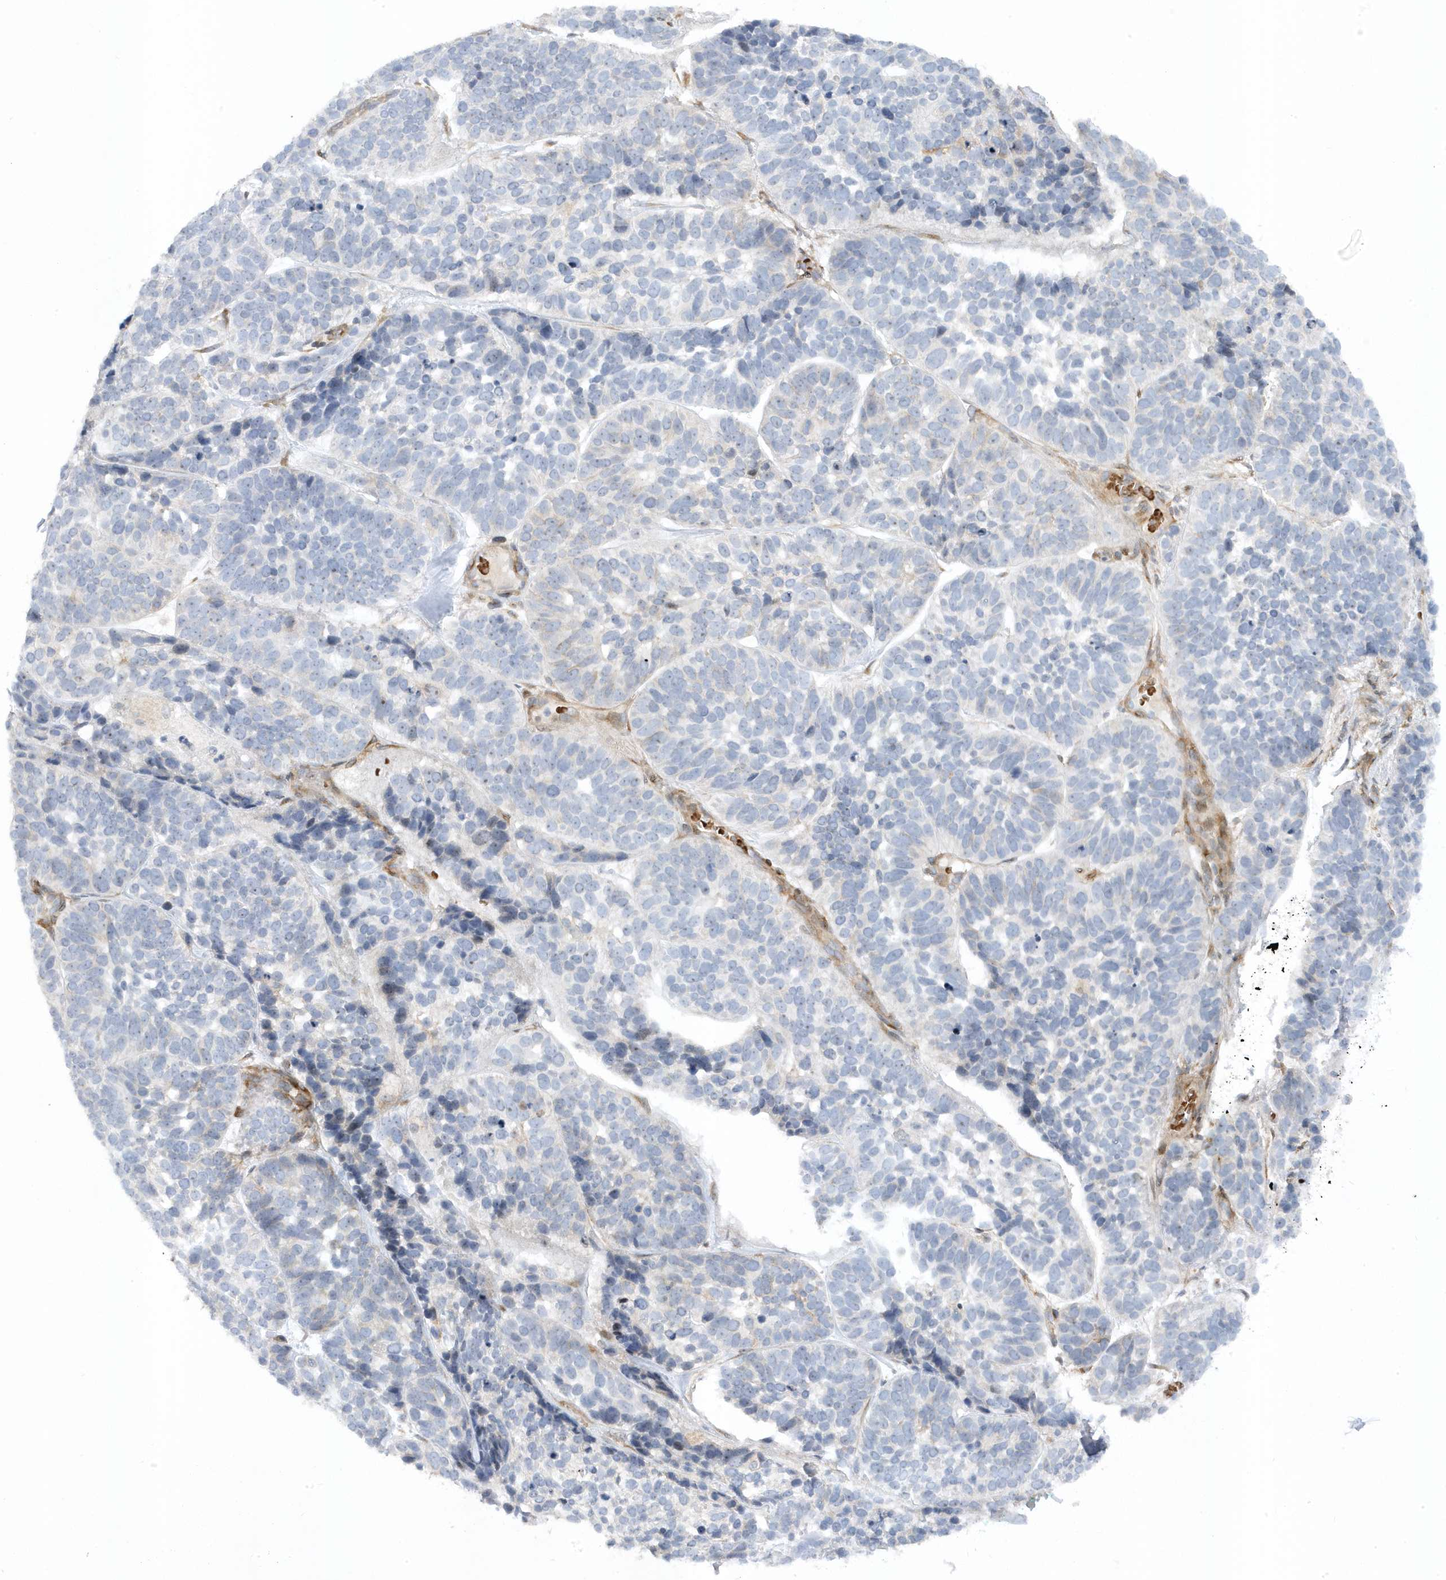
{"staining": {"intensity": "negative", "quantity": "none", "location": "none"}, "tissue": "skin cancer", "cell_type": "Tumor cells", "image_type": "cancer", "snomed": [{"axis": "morphology", "description": "Basal cell carcinoma"}, {"axis": "topography", "description": "Skin"}], "caption": "There is no significant positivity in tumor cells of skin cancer.", "gene": "MAP7D3", "patient": {"sex": "male", "age": 62}}